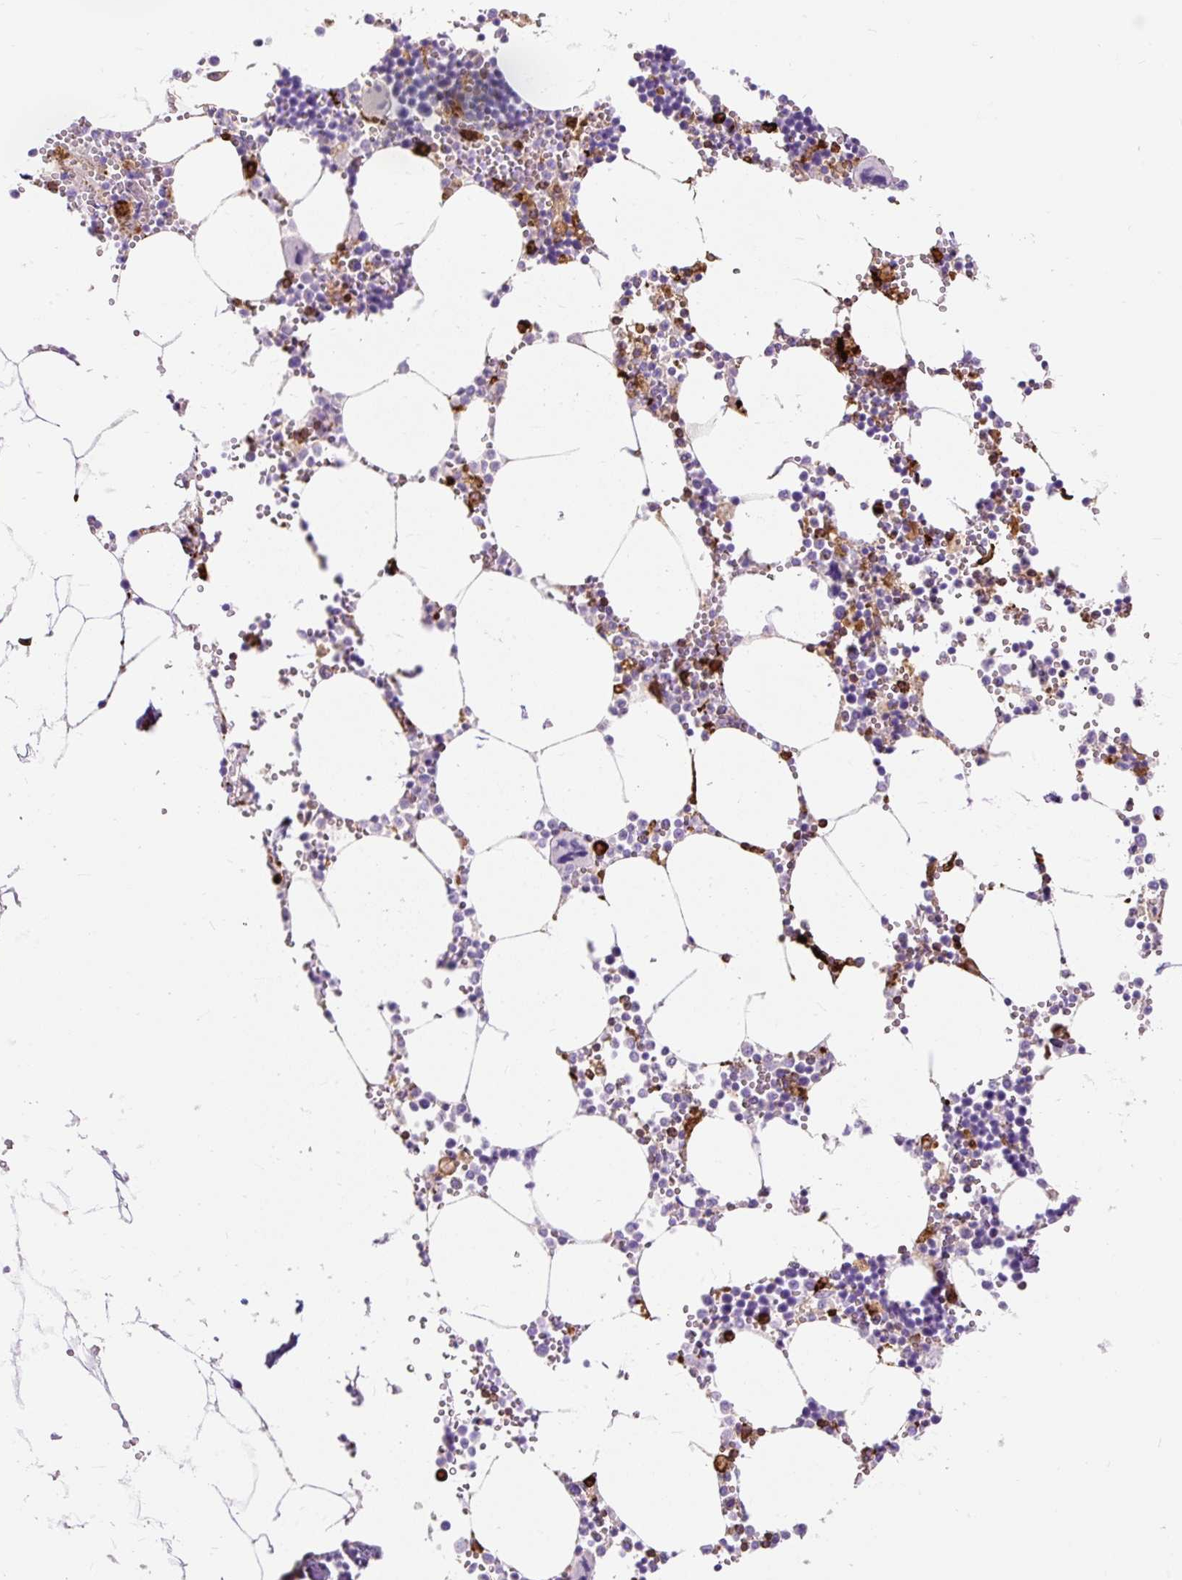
{"staining": {"intensity": "strong", "quantity": "<25%", "location": "cytoplasmic/membranous"}, "tissue": "bone marrow", "cell_type": "Hematopoietic cells", "image_type": "normal", "snomed": [{"axis": "morphology", "description": "Normal tissue, NOS"}, {"axis": "topography", "description": "Bone marrow"}], "caption": "Immunohistochemical staining of benign bone marrow demonstrates <25% levels of strong cytoplasmic/membranous protein expression in approximately <25% of hematopoietic cells.", "gene": "HLA", "patient": {"sex": "male", "age": 54}}